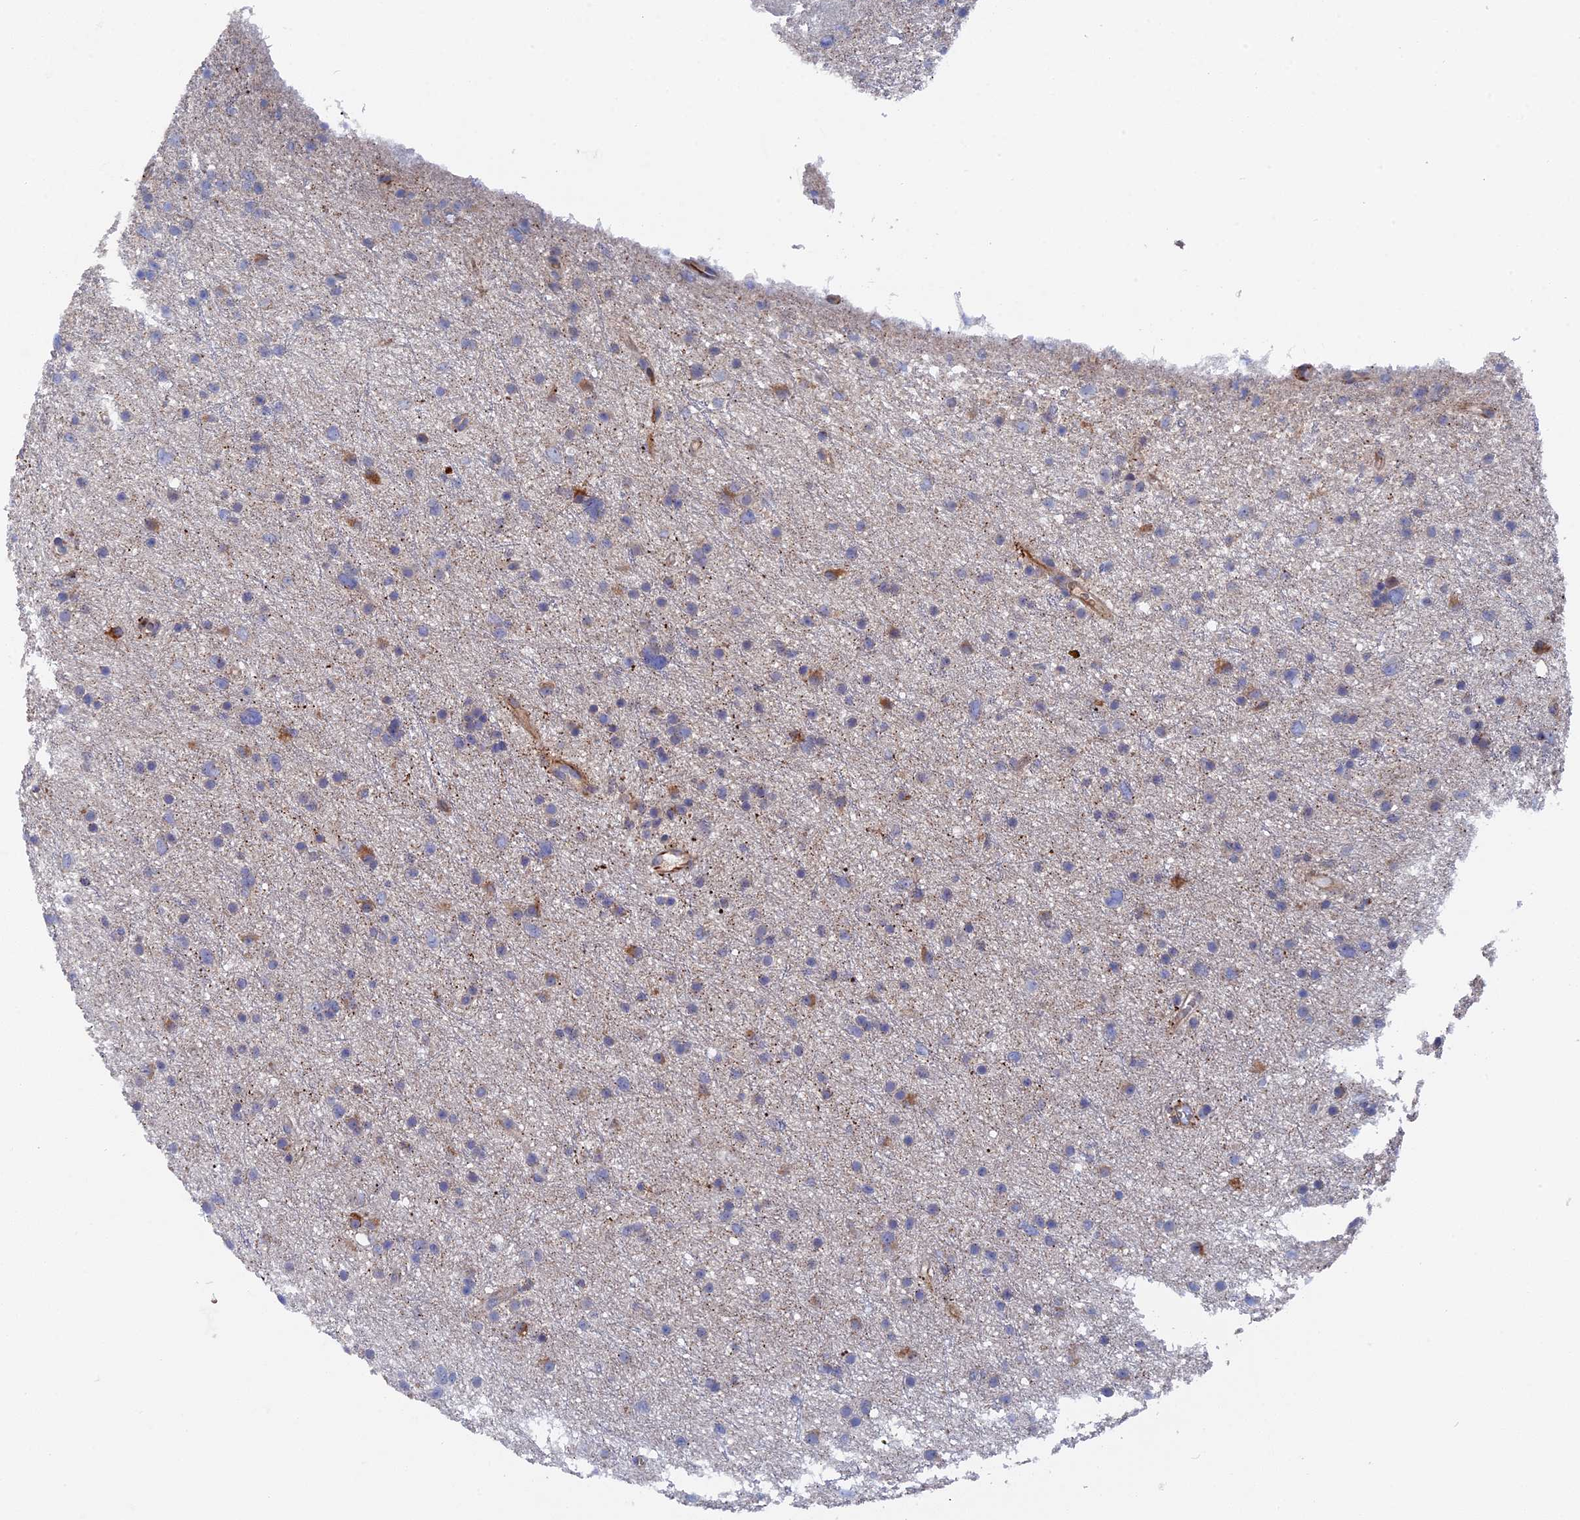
{"staining": {"intensity": "negative", "quantity": "none", "location": "none"}, "tissue": "glioma", "cell_type": "Tumor cells", "image_type": "cancer", "snomed": [{"axis": "morphology", "description": "Glioma, malignant, Low grade"}, {"axis": "topography", "description": "Cerebral cortex"}], "caption": "This is an IHC image of low-grade glioma (malignant). There is no positivity in tumor cells.", "gene": "SMG9", "patient": {"sex": "female", "age": 39}}